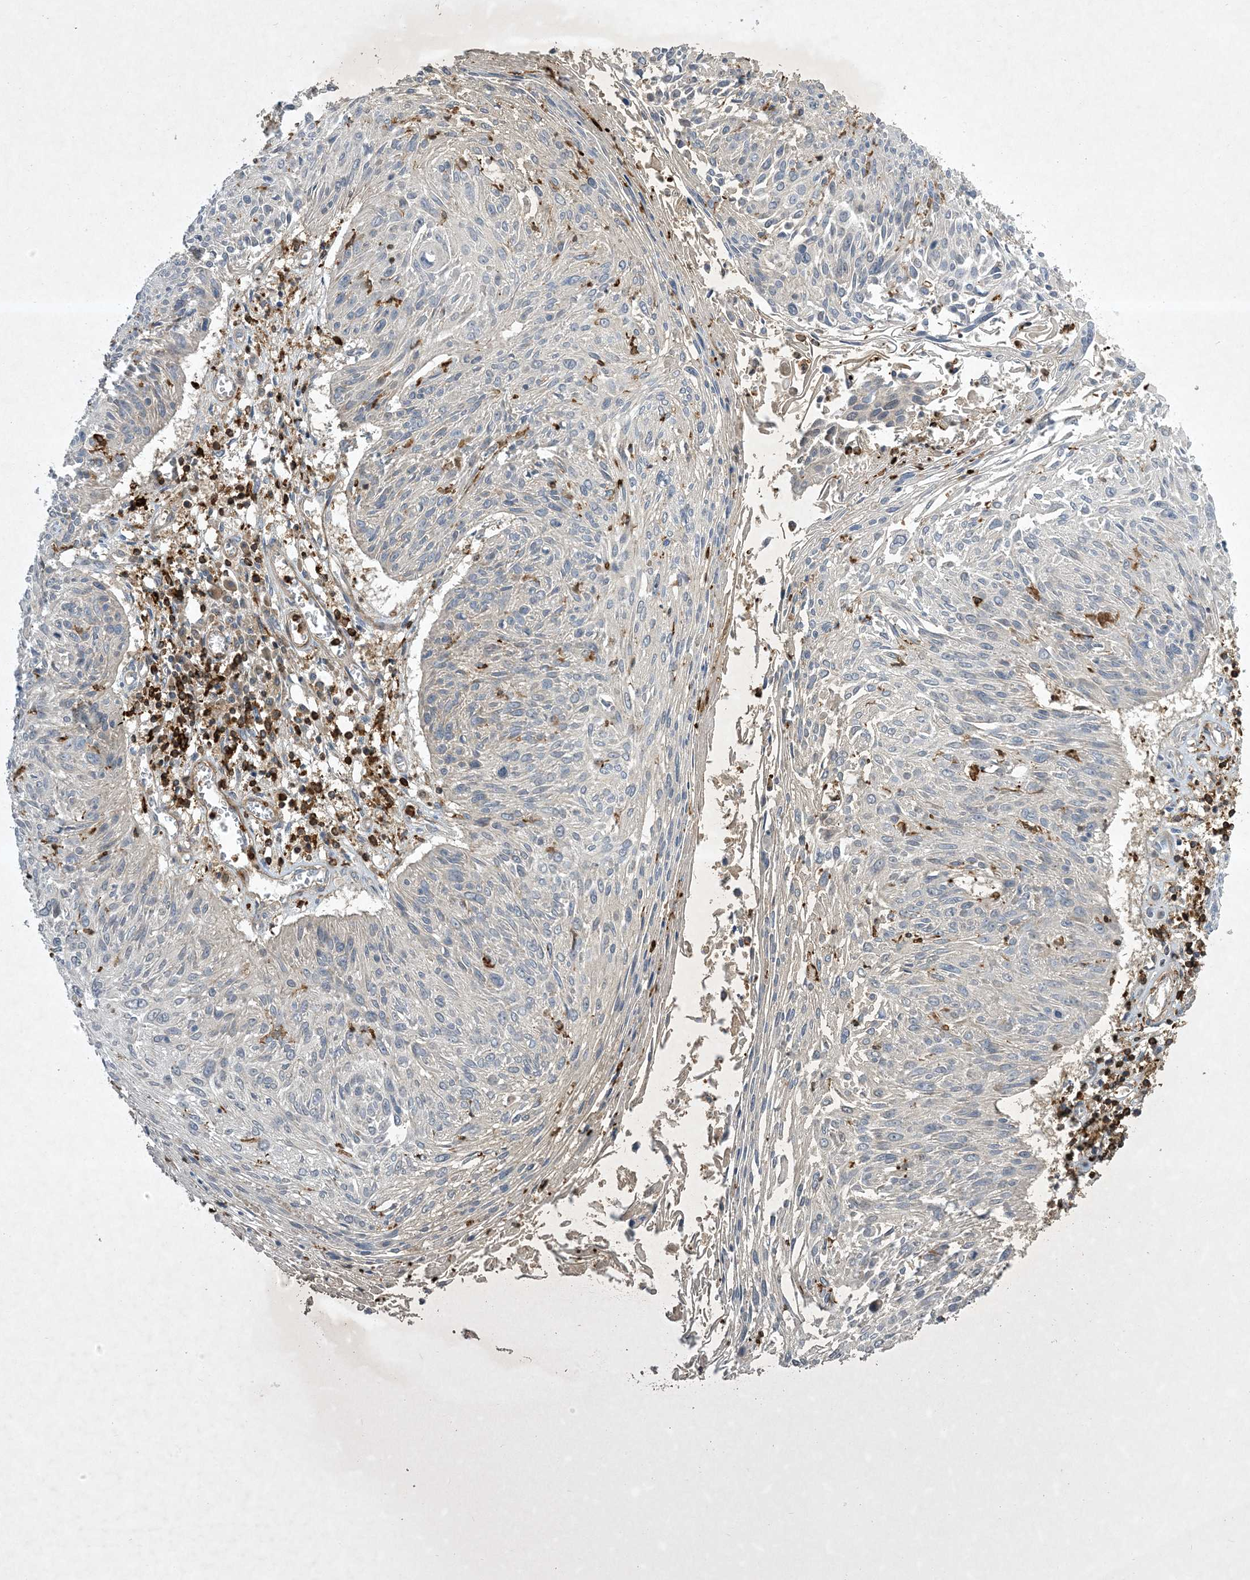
{"staining": {"intensity": "negative", "quantity": "none", "location": "none"}, "tissue": "cervical cancer", "cell_type": "Tumor cells", "image_type": "cancer", "snomed": [{"axis": "morphology", "description": "Squamous cell carcinoma, NOS"}, {"axis": "topography", "description": "Cervix"}], "caption": "Histopathology image shows no significant protein positivity in tumor cells of cervical cancer.", "gene": "AK9", "patient": {"sex": "female", "age": 51}}